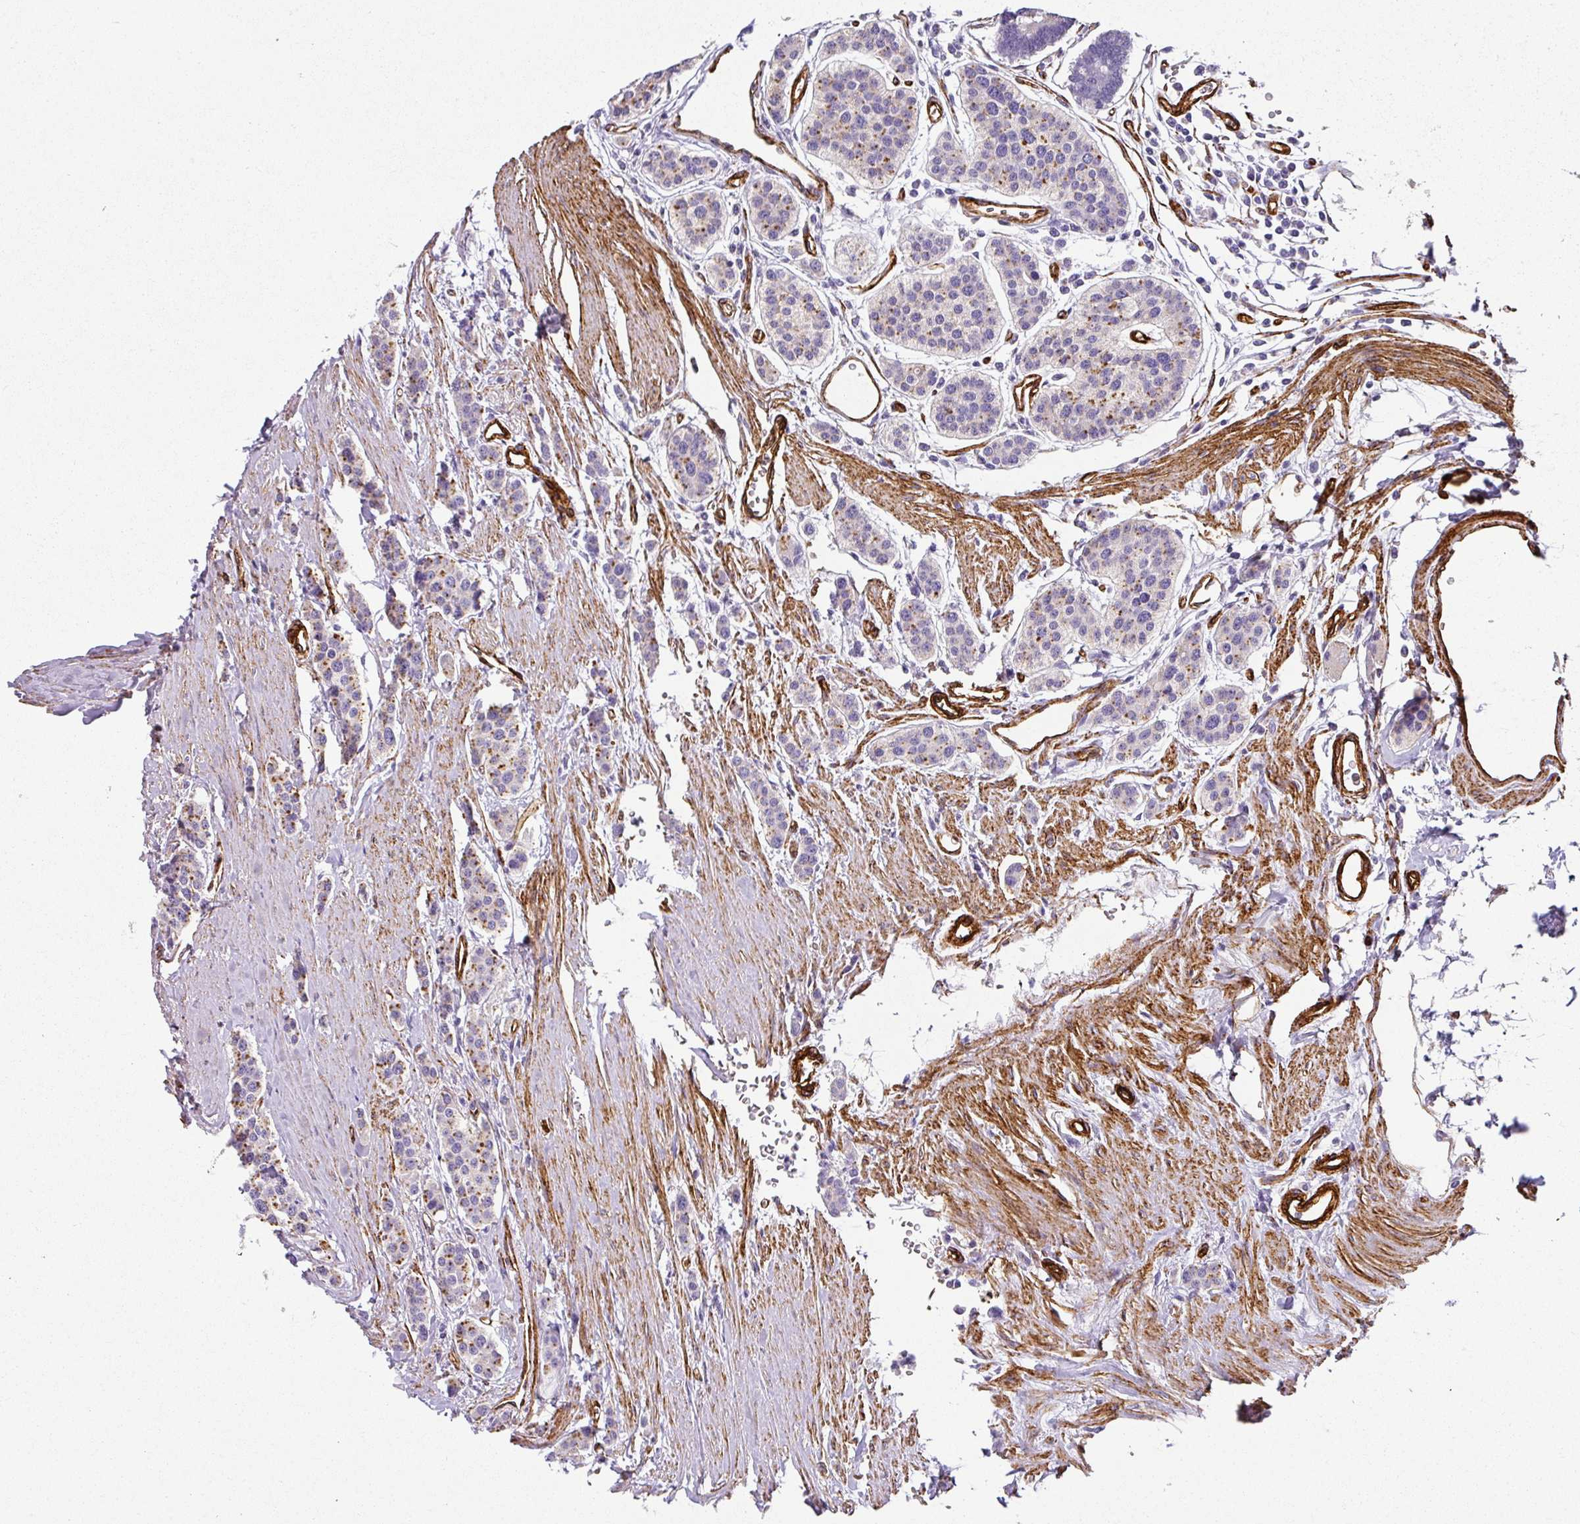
{"staining": {"intensity": "moderate", "quantity": "25%-75%", "location": "cytoplasmic/membranous"}, "tissue": "carcinoid", "cell_type": "Tumor cells", "image_type": "cancer", "snomed": [{"axis": "morphology", "description": "Carcinoid, malignant, NOS"}, {"axis": "topography", "description": "Small intestine"}], "caption": "Tumor cells show medium levels of moderate cytoplasmic/membranous positivity in about 25%-75% of cells in human carcinoid.", "gene": "SLC25A17", "patient": {"sex": "male", "age": 60}}